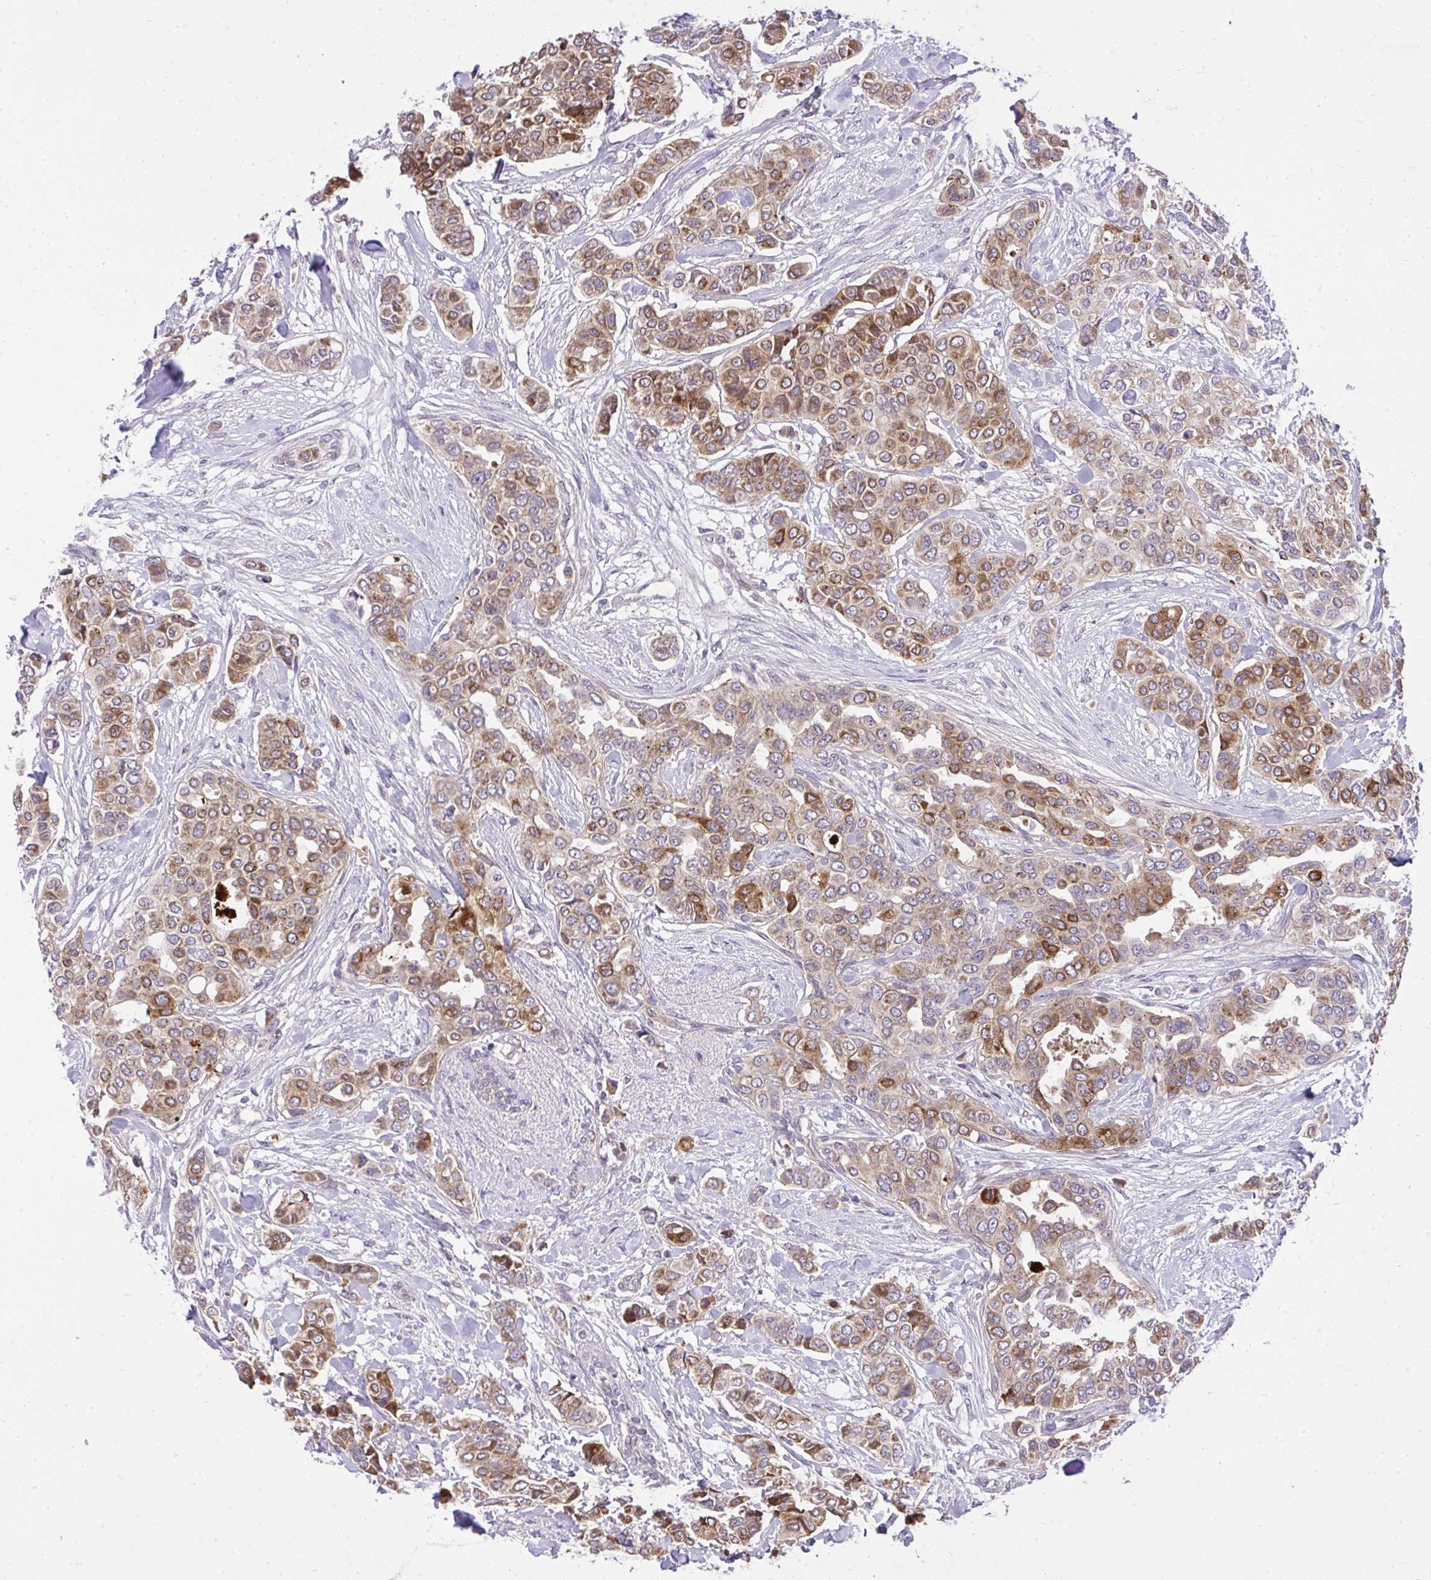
{"staining": {"intensity": "moderate", "quantity": ">75%", "location": "cytoplasmic/membranous,nuclear"}, "tissue": "breast cancer", "cell_type": "Tumor cells", "image_type": "cancer", "snomed": [{"axis": "morphology", "description": "Lobular carcinoma"}, {"axis": "topography", "description": "Breast"}], "caption": "Lobular carcinoma (breast) was stained to show a protein in brown. There is medium levels of moderate cytoplasmic/membranous and nuclear positivity in about >75% of tumor cells.", "gene": "CHIA", "patient": {"sex": "female", "age": 51}}